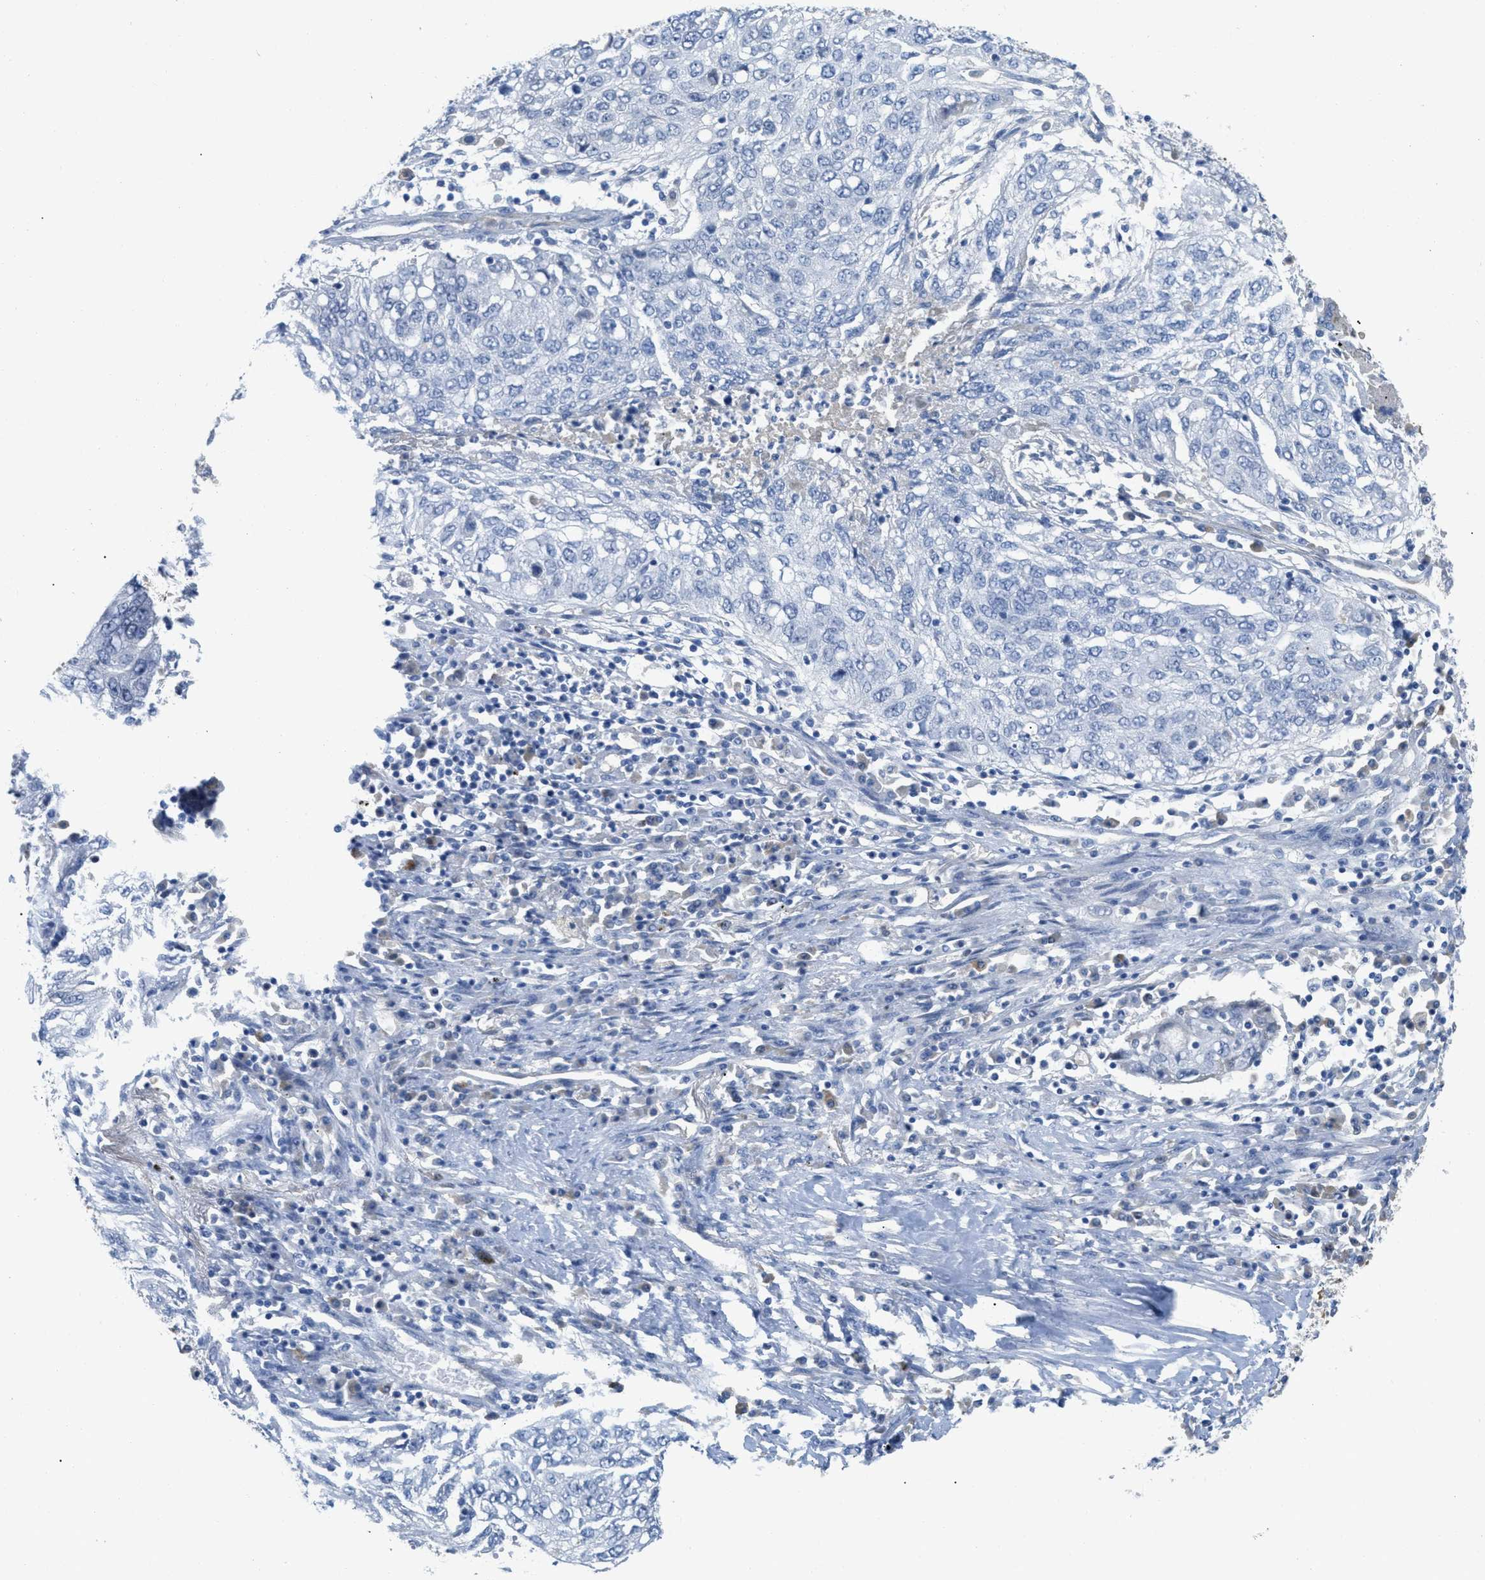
{"staining": {"intensity": "negative", "quantity": "none", "location": "none"}, "tissue": "lung cancer", "cell_type": "Tumor cells", "image_type": "cancer", "snomed": [{"axis": "morphology", "description": "Squamous cell carcinoma, NOS"}, {"axis": "topography", "description": "Lung"}], "caption": "Tumor cells show no significant staining in squamous cell carcinoma (lung). (Stains: DAB IHC with hematoxylin counter stain, Microscopy: brightfield microscopy at high magnification).", "gene": "HSF2", "patient": {"sex": "female", "age": 63}}